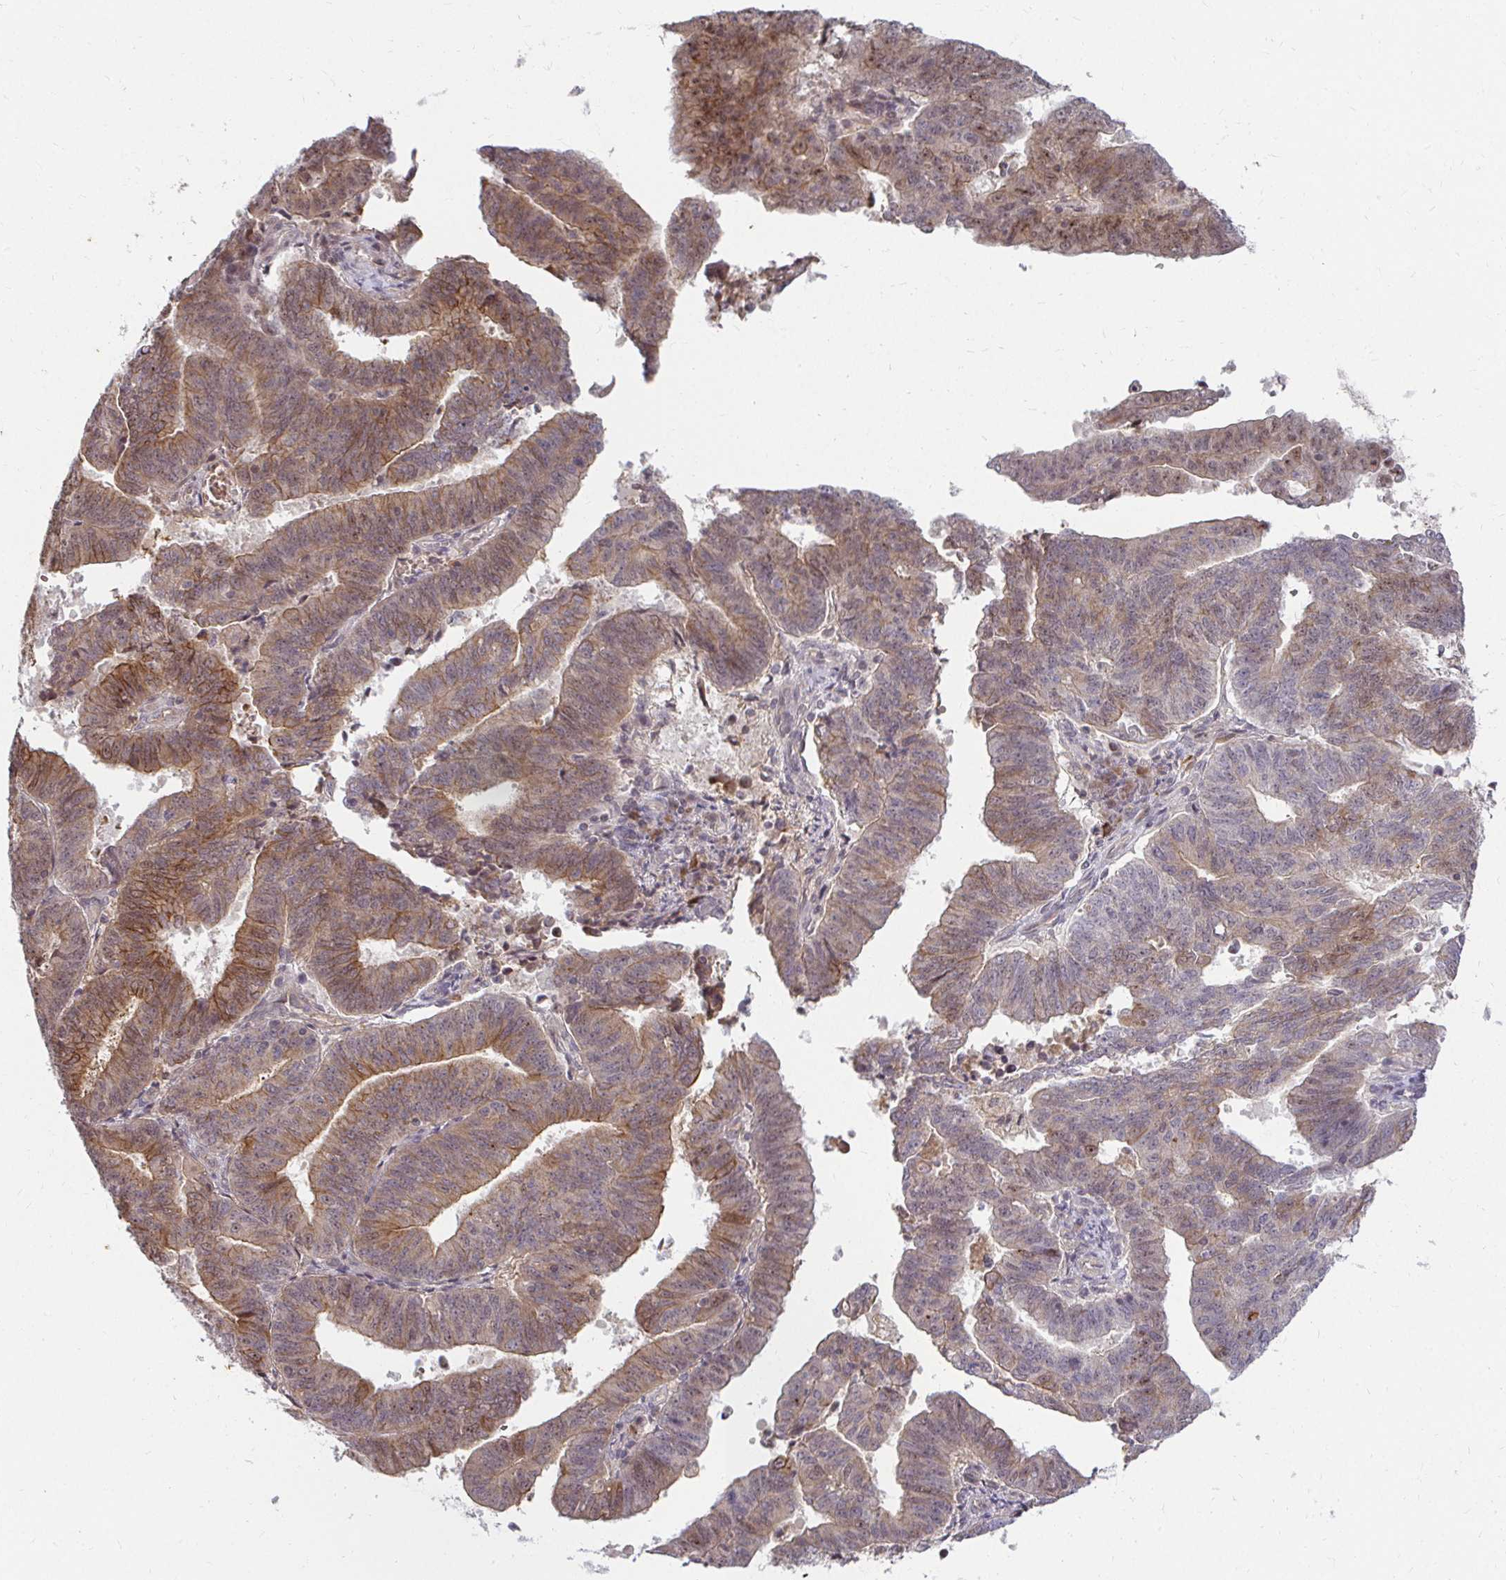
{"staining": {"intensity": "moderate", "quantity": "25%-75%", "location": "cytoplasmic/membranous"}, "tissue": "endometrial cancer", "cell_type": "Tumor cells", "image_type": "cancer", "snomed": [{"axis": "morphology", "description": "Adenocarcinoma, NOS"}, {"axis": "topography", "description": "Endometrium"}], "caption": "An image showing moderate cytoplasmic/membranous positivity in about 25%-75% of tumor cells in adenocarcinoma (endometrial), as visualized by brown immunohistochemical staining.", "gene": "ANK3", "patient": {"sex": "female", "age": 82}}